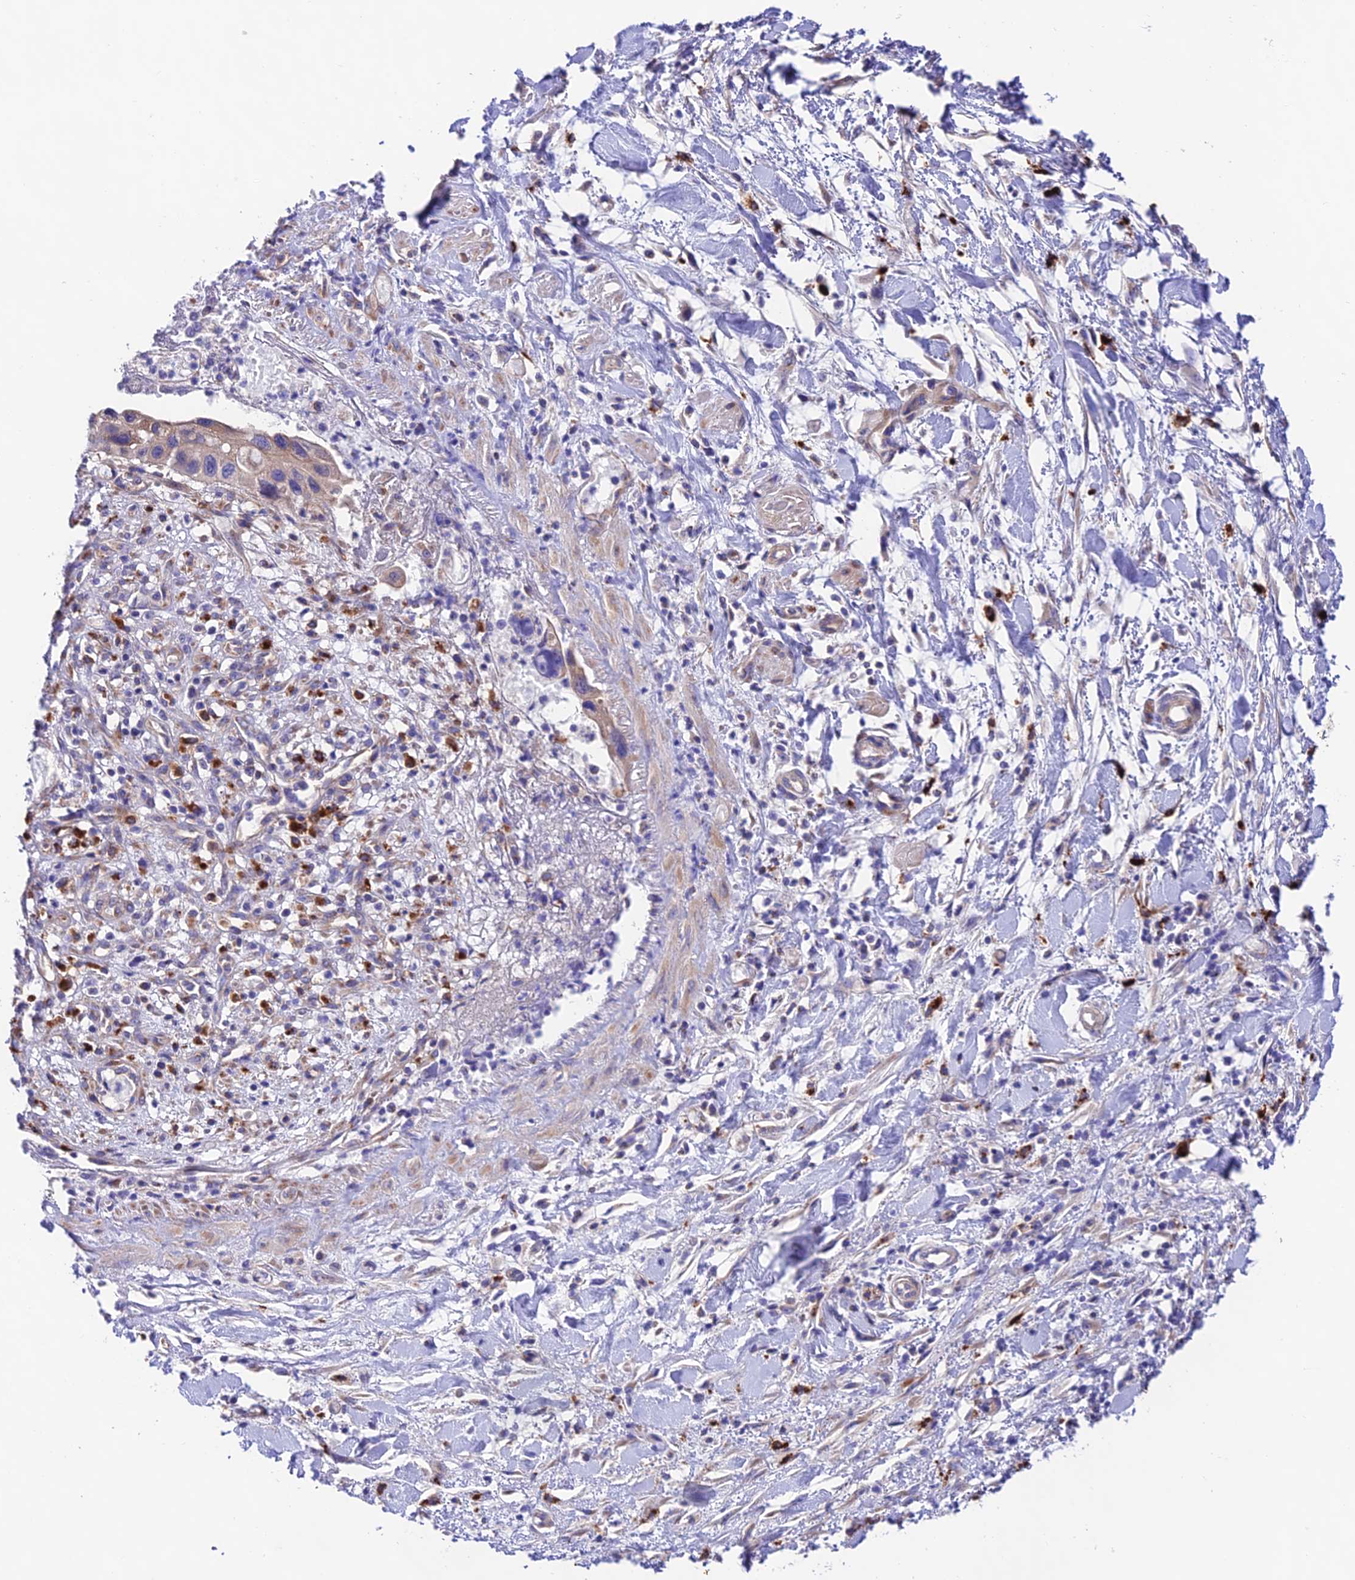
{"staining": {"intensity": "weak", "quantity": "<25%", "location": "cytoplasmic/membranous"}, "tissue": "pancreatic cancer", "cell_type": "Tumor cells", "image_type": "cancer", "snomed": [{"axis": "morphology", "description": "Adenocarcinoma, NOS"}, {"axis": "topography", "description": "Pancreas"}], "caption": "This is a micrograph of IHC staining of pancreatic cancer, which shows no staining in tumor cells. (DAB immunohistochemistry (IHC) with hematoxylin counter stain).", "gene": "LACTB2", "patient": {"sex": "female", "age": 50}}